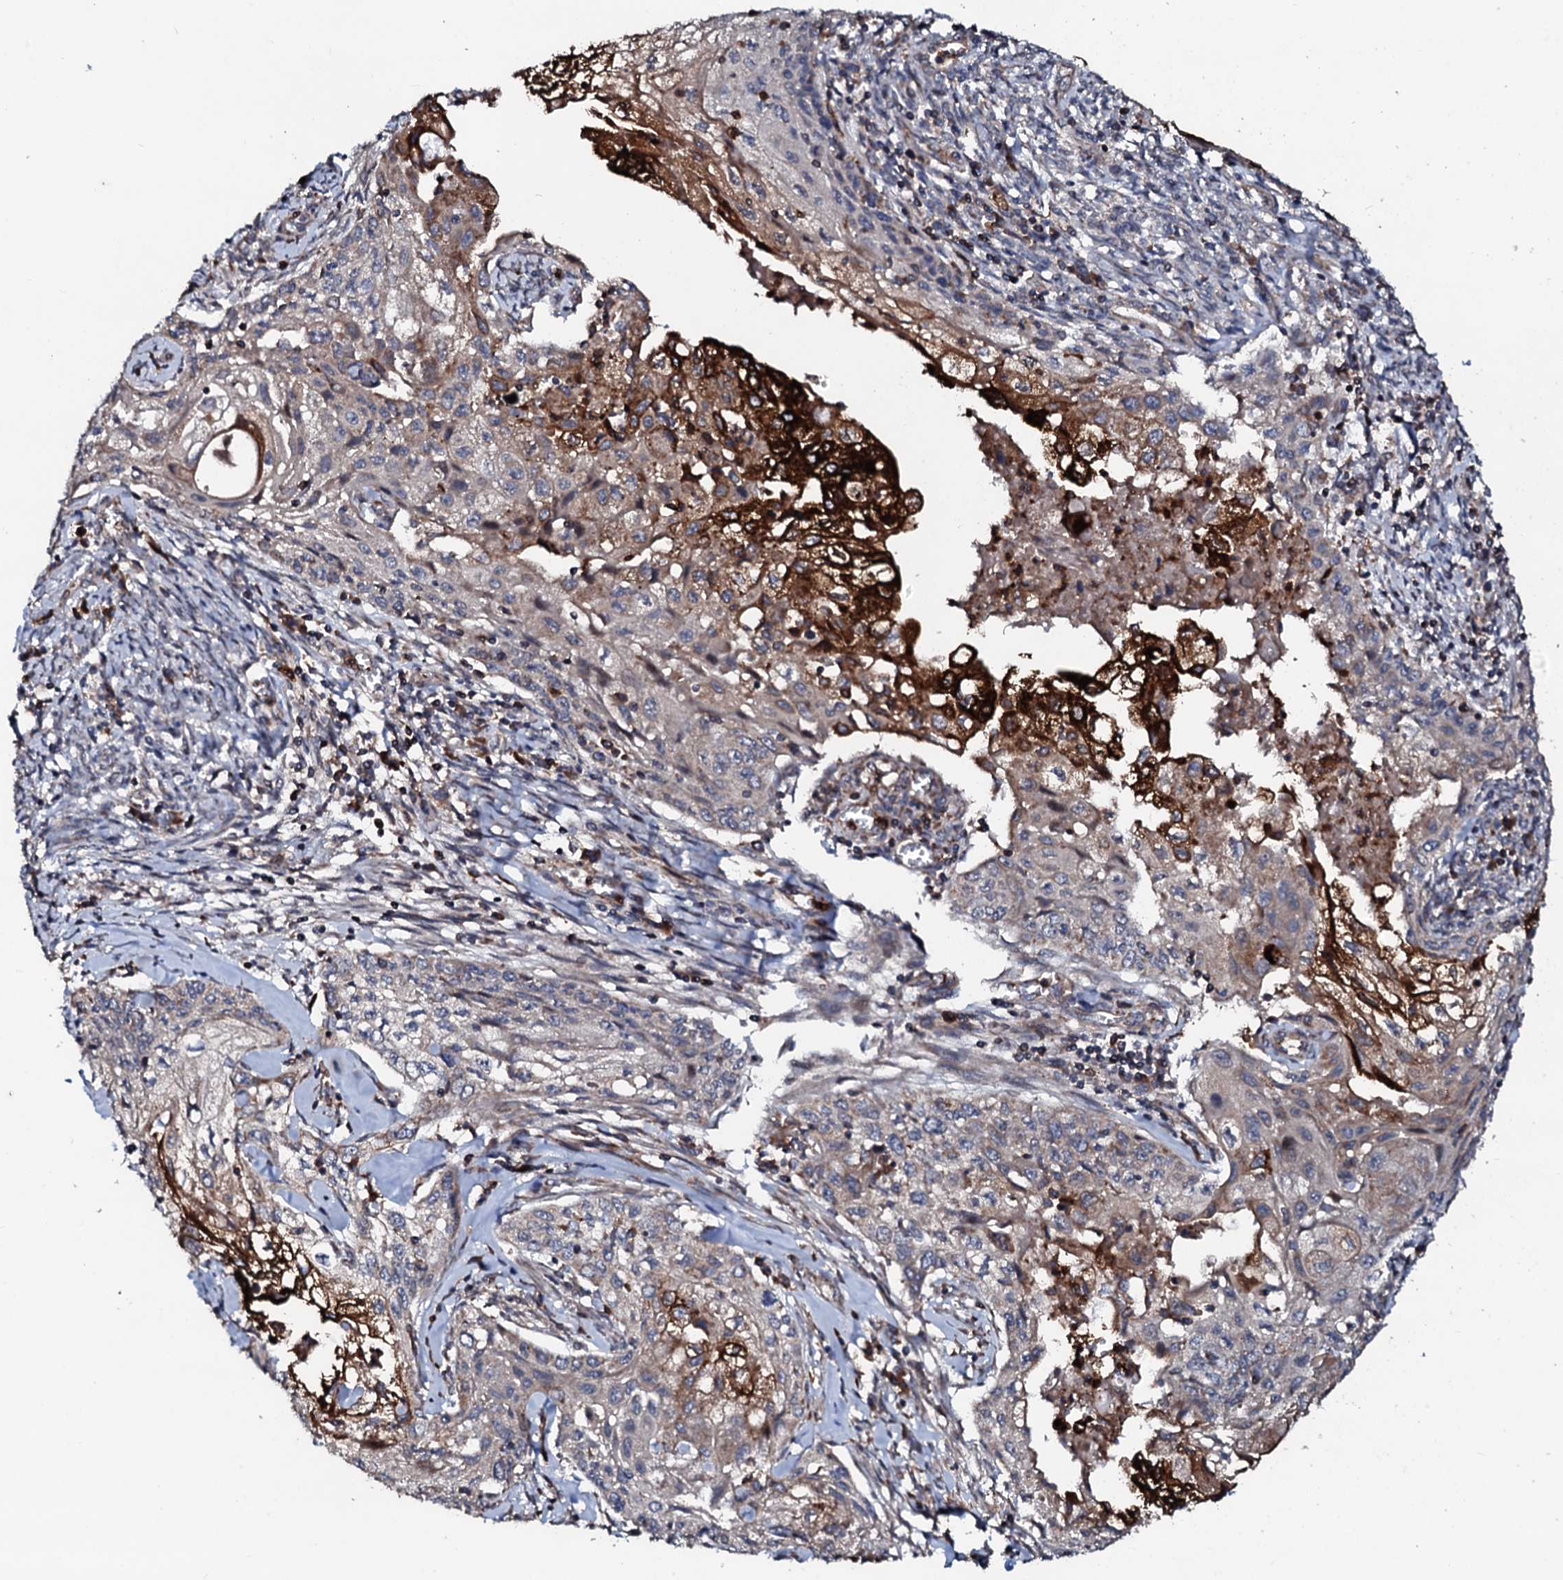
{"staining": {"intensity": "strong", "quantity": "<25%", "location": "cytoplasmic/membranous"}, "tissue": "cervical cancer", "cell_type": "Tumor cells", "image_type": "cancer", "snomed": [{"axis": "morphology", "description": "Squamous cell carcinoma, NOS"}, {"axis": "topography", "description": "Cervix"}], "caption": "Tumor cells show strong cytoplasmic/membranous expression in about <25% of cells in squamous cell carcinoma (cervical).", "gene": "SDHAF2", "patient": {"sex": "female", "age": 67}}